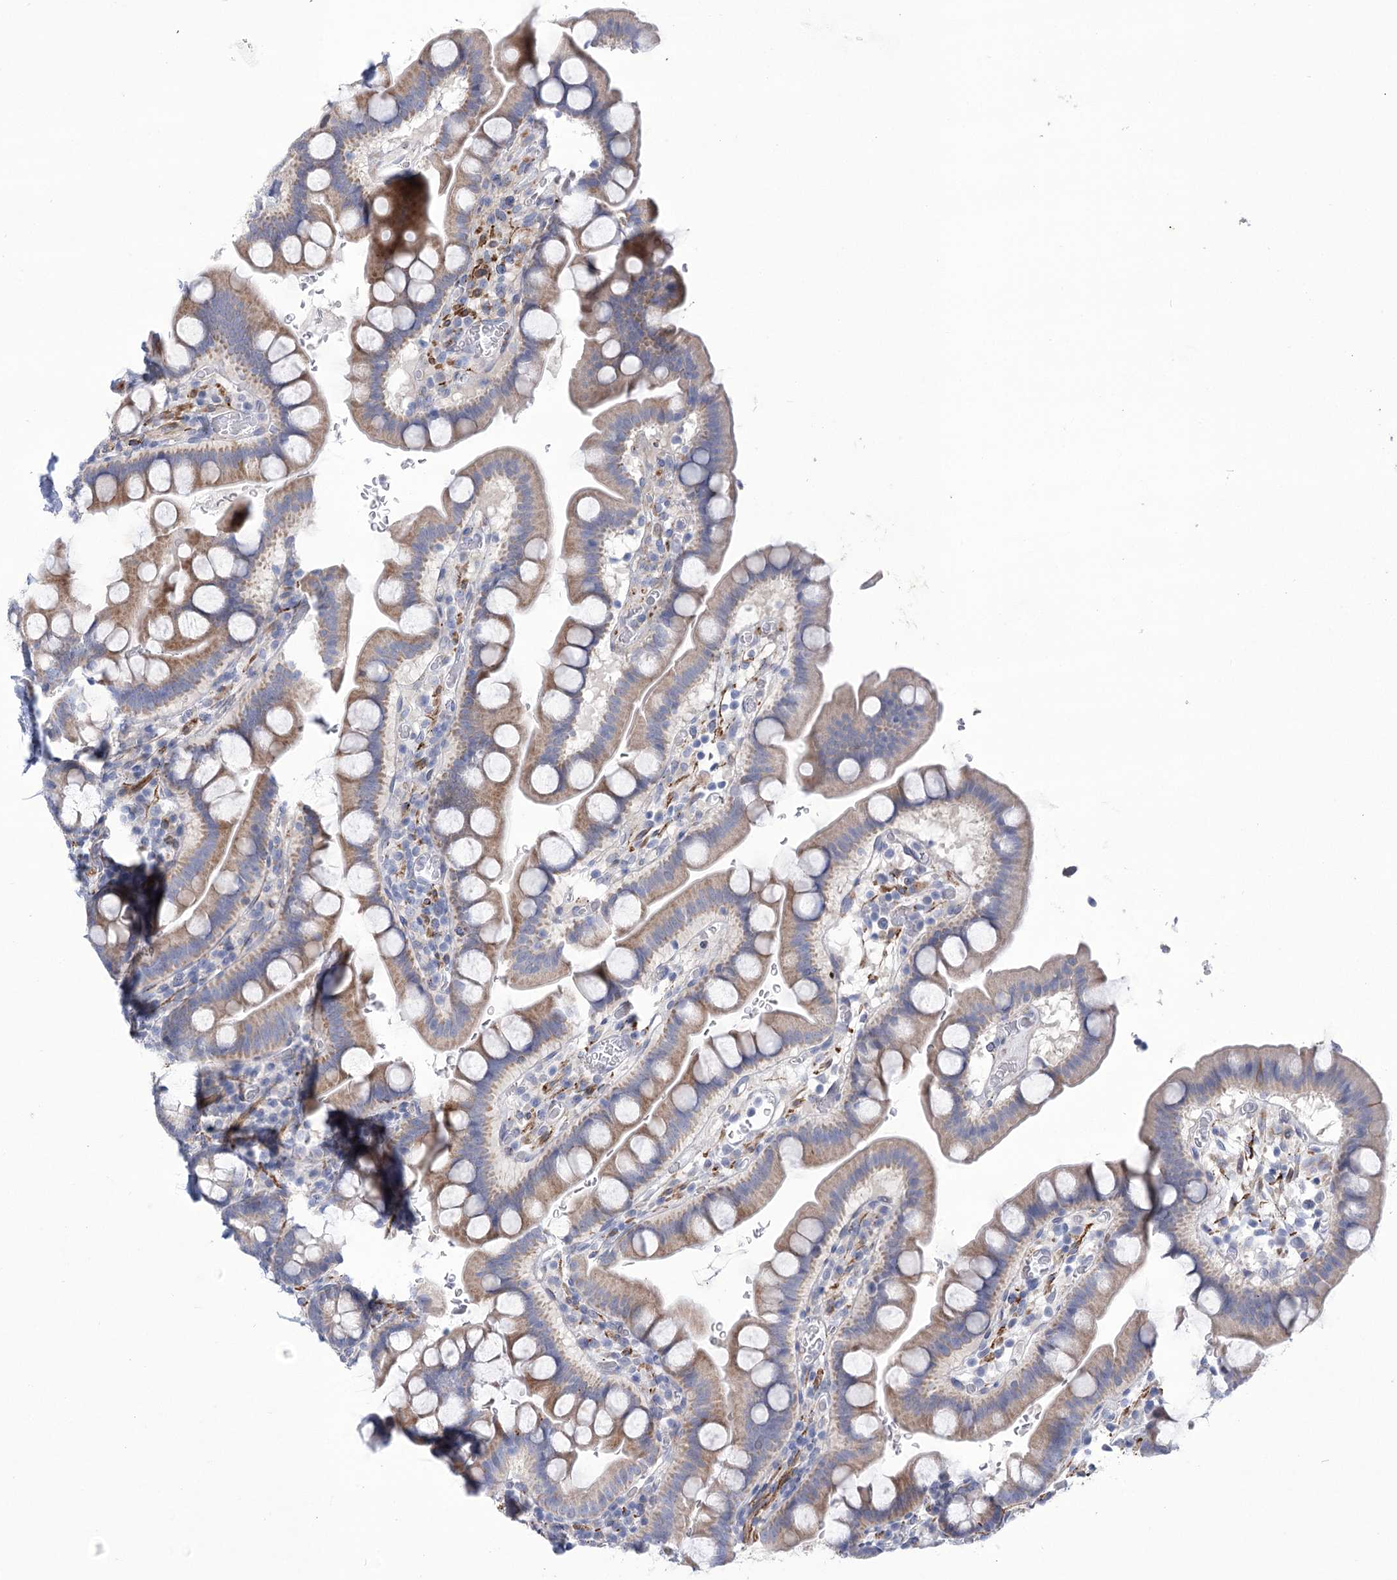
{"staining": {"intensity": "moderate", "quantity": "25%-75%", "location": "cytoplasmic/membranous"}, "tissue": "small intestine", "cell_type": "Glandular cells", "image_type": "normal", "snomed": [{"axis": "morphology", "description": "Normal tissue, NOS"}, {"axis": "topography", "description": "Stomach, upper"}, {"axis": "topography", "description": "Stomach, lower"}, {"axis": "topography", "description": "Small intestine"}], "caption": "High-magnification brightfield microscopy of benign small intestine stained with DAB (3,3'-diaminobenzidine) (brown) and counterstained with hematoxylin (blue). glandular cells exhibit moderate cytoplasmic/membranous staining is appreciated in approximately25%-75% of cells. The staining was performed using DAB to visualize the protein expression in brown, while the nuclei were stained in blue with hematoxylin (Magnification: 20x).", "gene": "ANGPTL3", "patient": {"sex": "male", "age": 68}}